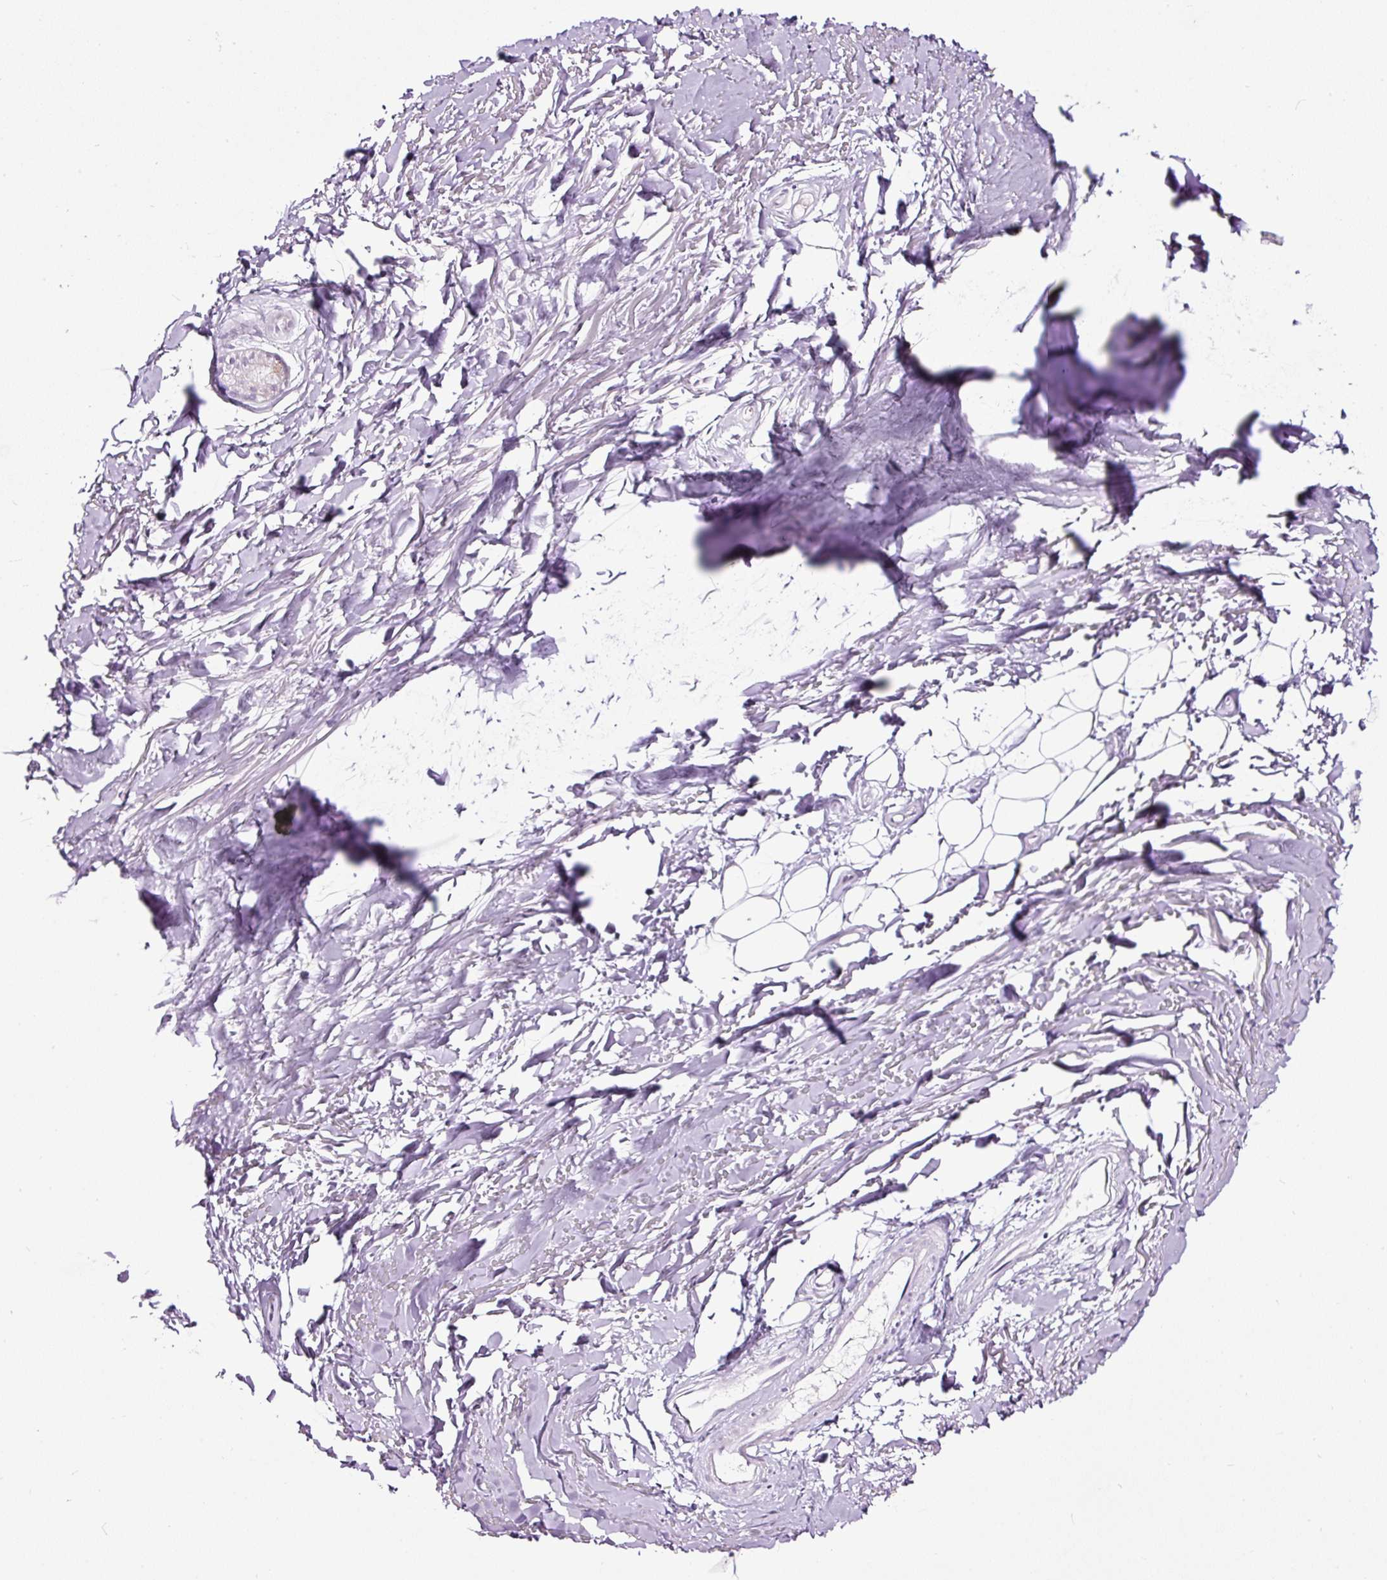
{"staining": {"intensity": "weak", "quantity": "25%-75%", "location": "cytoplasmic/membranous"}, "tissue": "adipose tissue", "cell_type": "Adipocytes", "image_type": "normal", "snomed": [{"axis": "morphology", "description": "Normal tissue, NOS"}, {"axis": "topography", "description": "Cartilage tissue"}], "caption": "Protein expression analysis of unremarkable human adipose tissue reveals weak cytoplasmic/membranous staining in about 25%-75% of adipocytes. The staining is performed using DAB (3,3'-diaminobenzidine) brown chromogen to label protein expression. The nuclei are counter-stained blue using hematoxylin.", "gene": "LRRC24", "patient": {"sex": "male", "age": 57}}